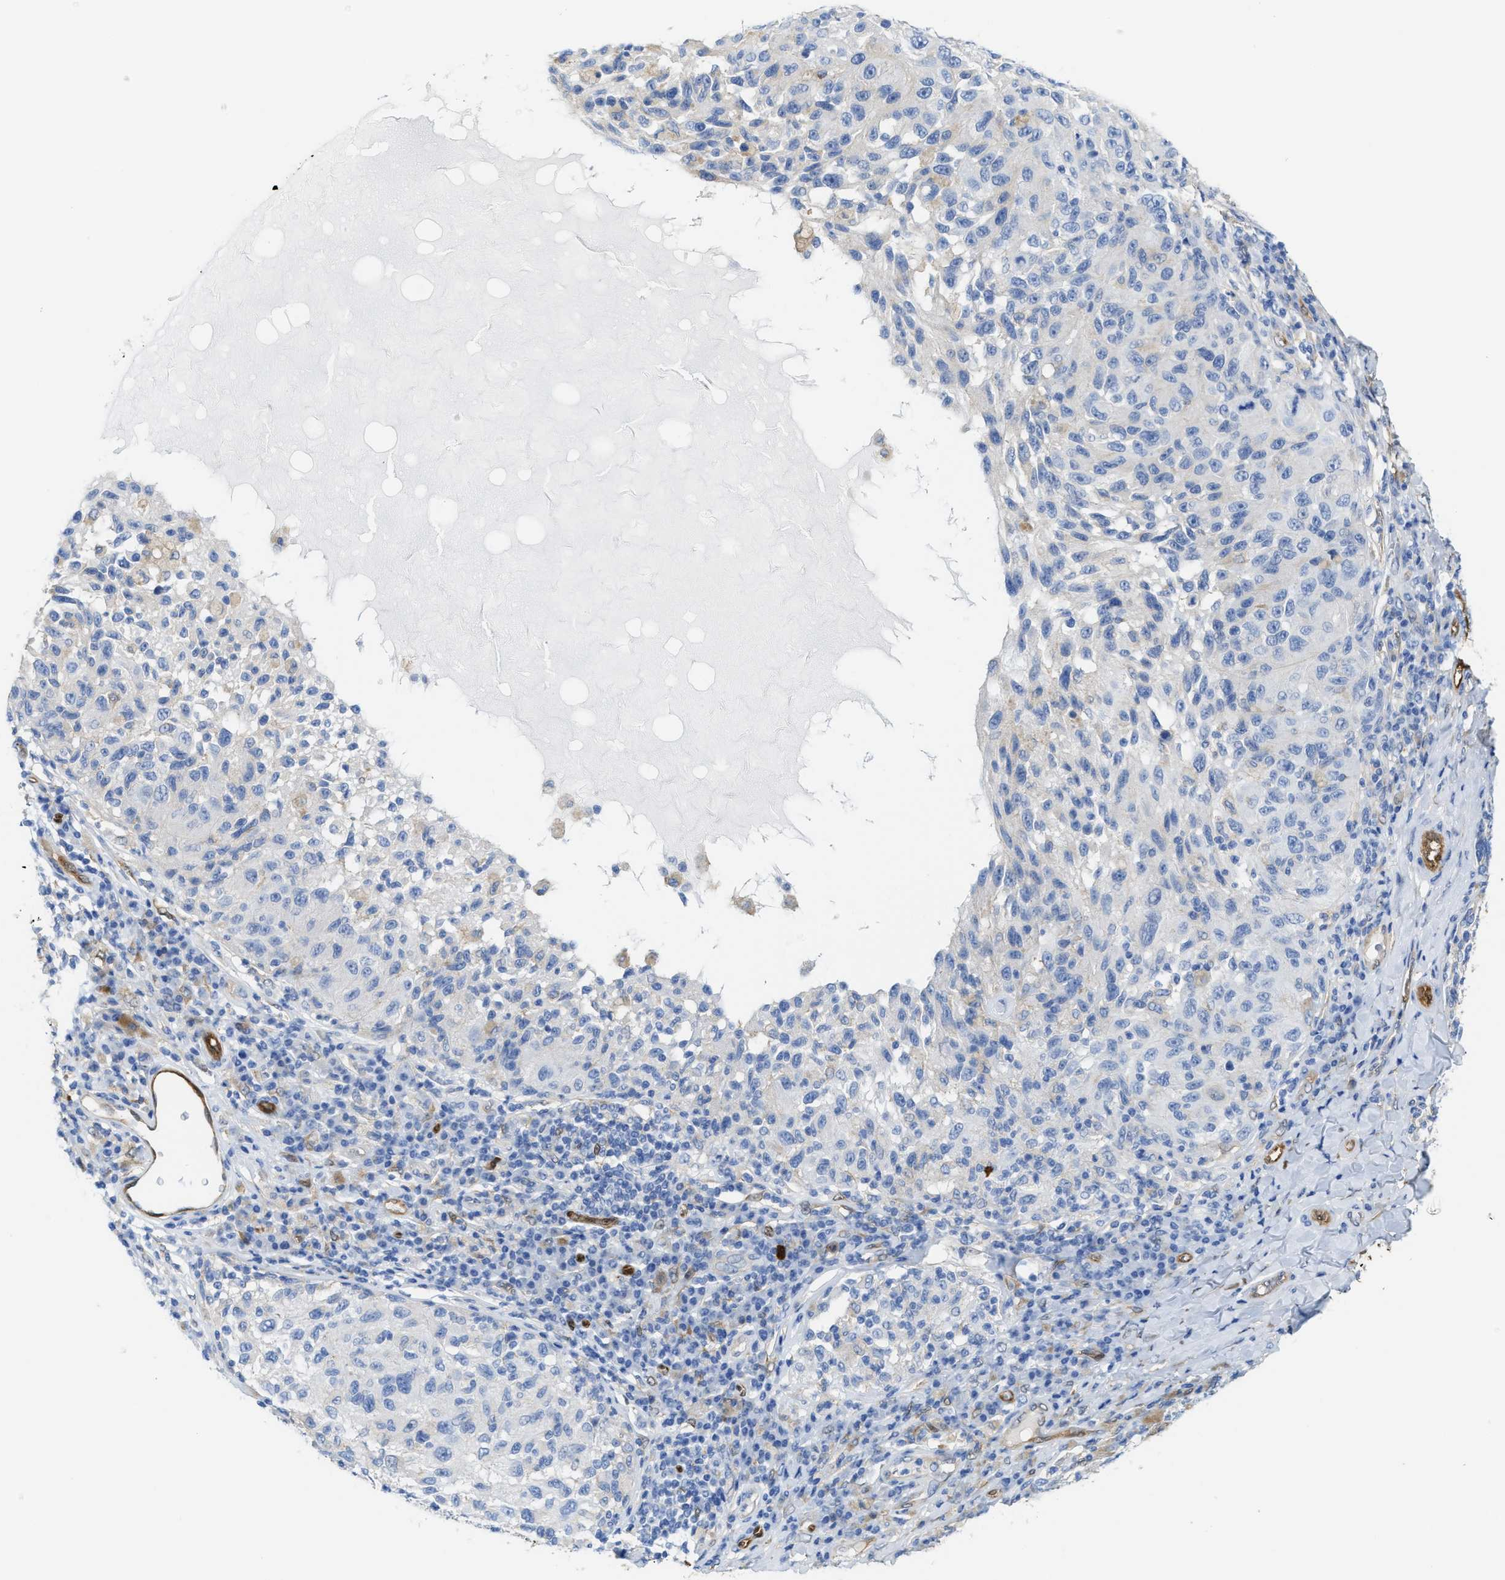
{"staining": {"intensity": "negative", "quantity": "none", "location": "none"}, "tissue": "melanoma", "cell_type": "Tumor cells", "image_type": "cancer", "snomed": [{"axis": "morphology", "description": "Malignant melanoma, NOS"}, {"axis": "topography", "description": "Skin"}], "caption": "Immunohistochemical staining of malignant melanoma shows no significant expression in tumor cells.", "gene": "ASS1", "patient": {"sex": "female", "age": 73}}